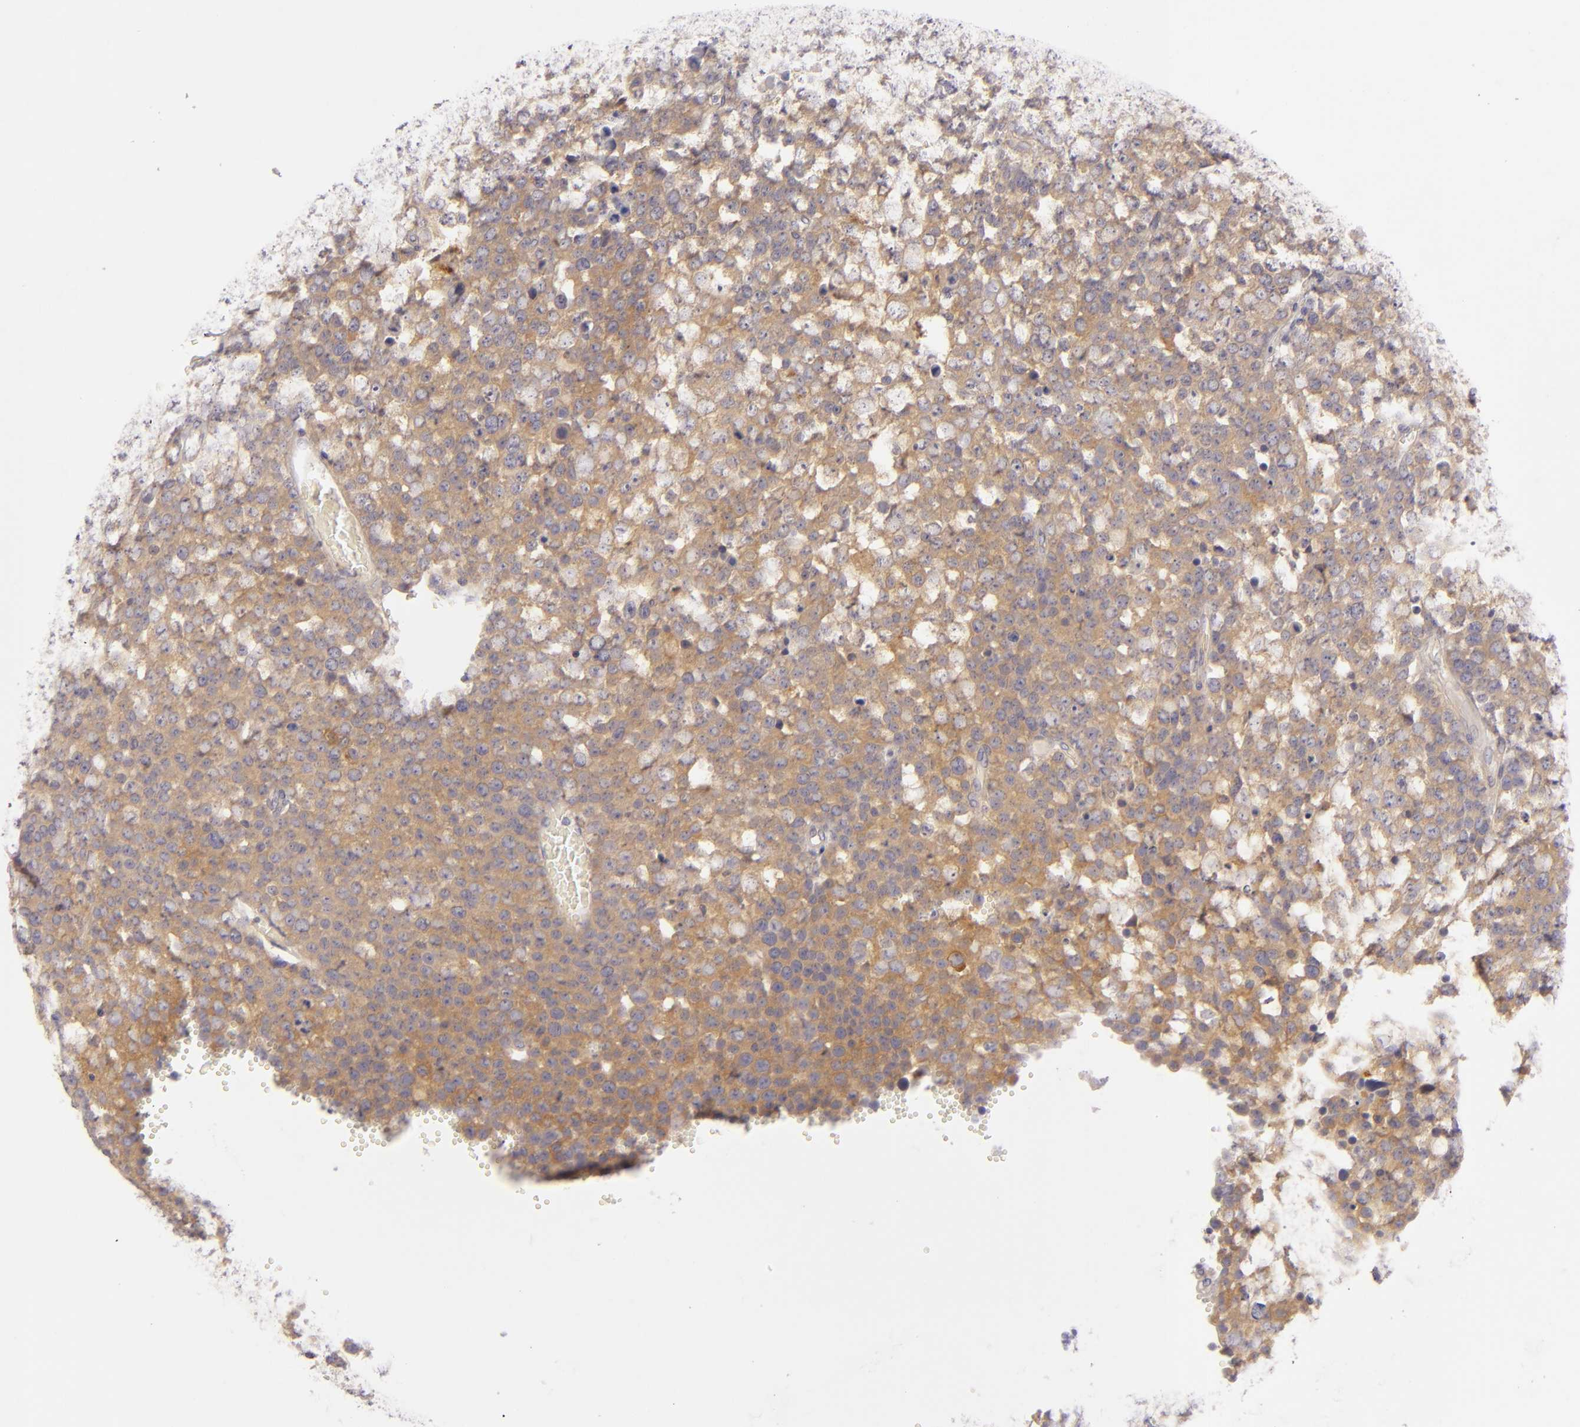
{"staining": {"intensity": "moderate", "quantity": ">75%", "location": "cytoplasmic/membranous"}, "tissue": "testis cancer", "cell_type": "Tumor cells", "image_type": "cancer", "snomed": [{"axis": "morphology", "description": "Seminoma, NOS"}, {"axis": "topography", "description": "Testis"}], "caption": "The immunohistochemical stain highlights moderate cytoplasmic/membranous expression in tumor cells of testis cancer tissue.", "gene": "CD83", "patient": {"sex": "male", "age": 71}}